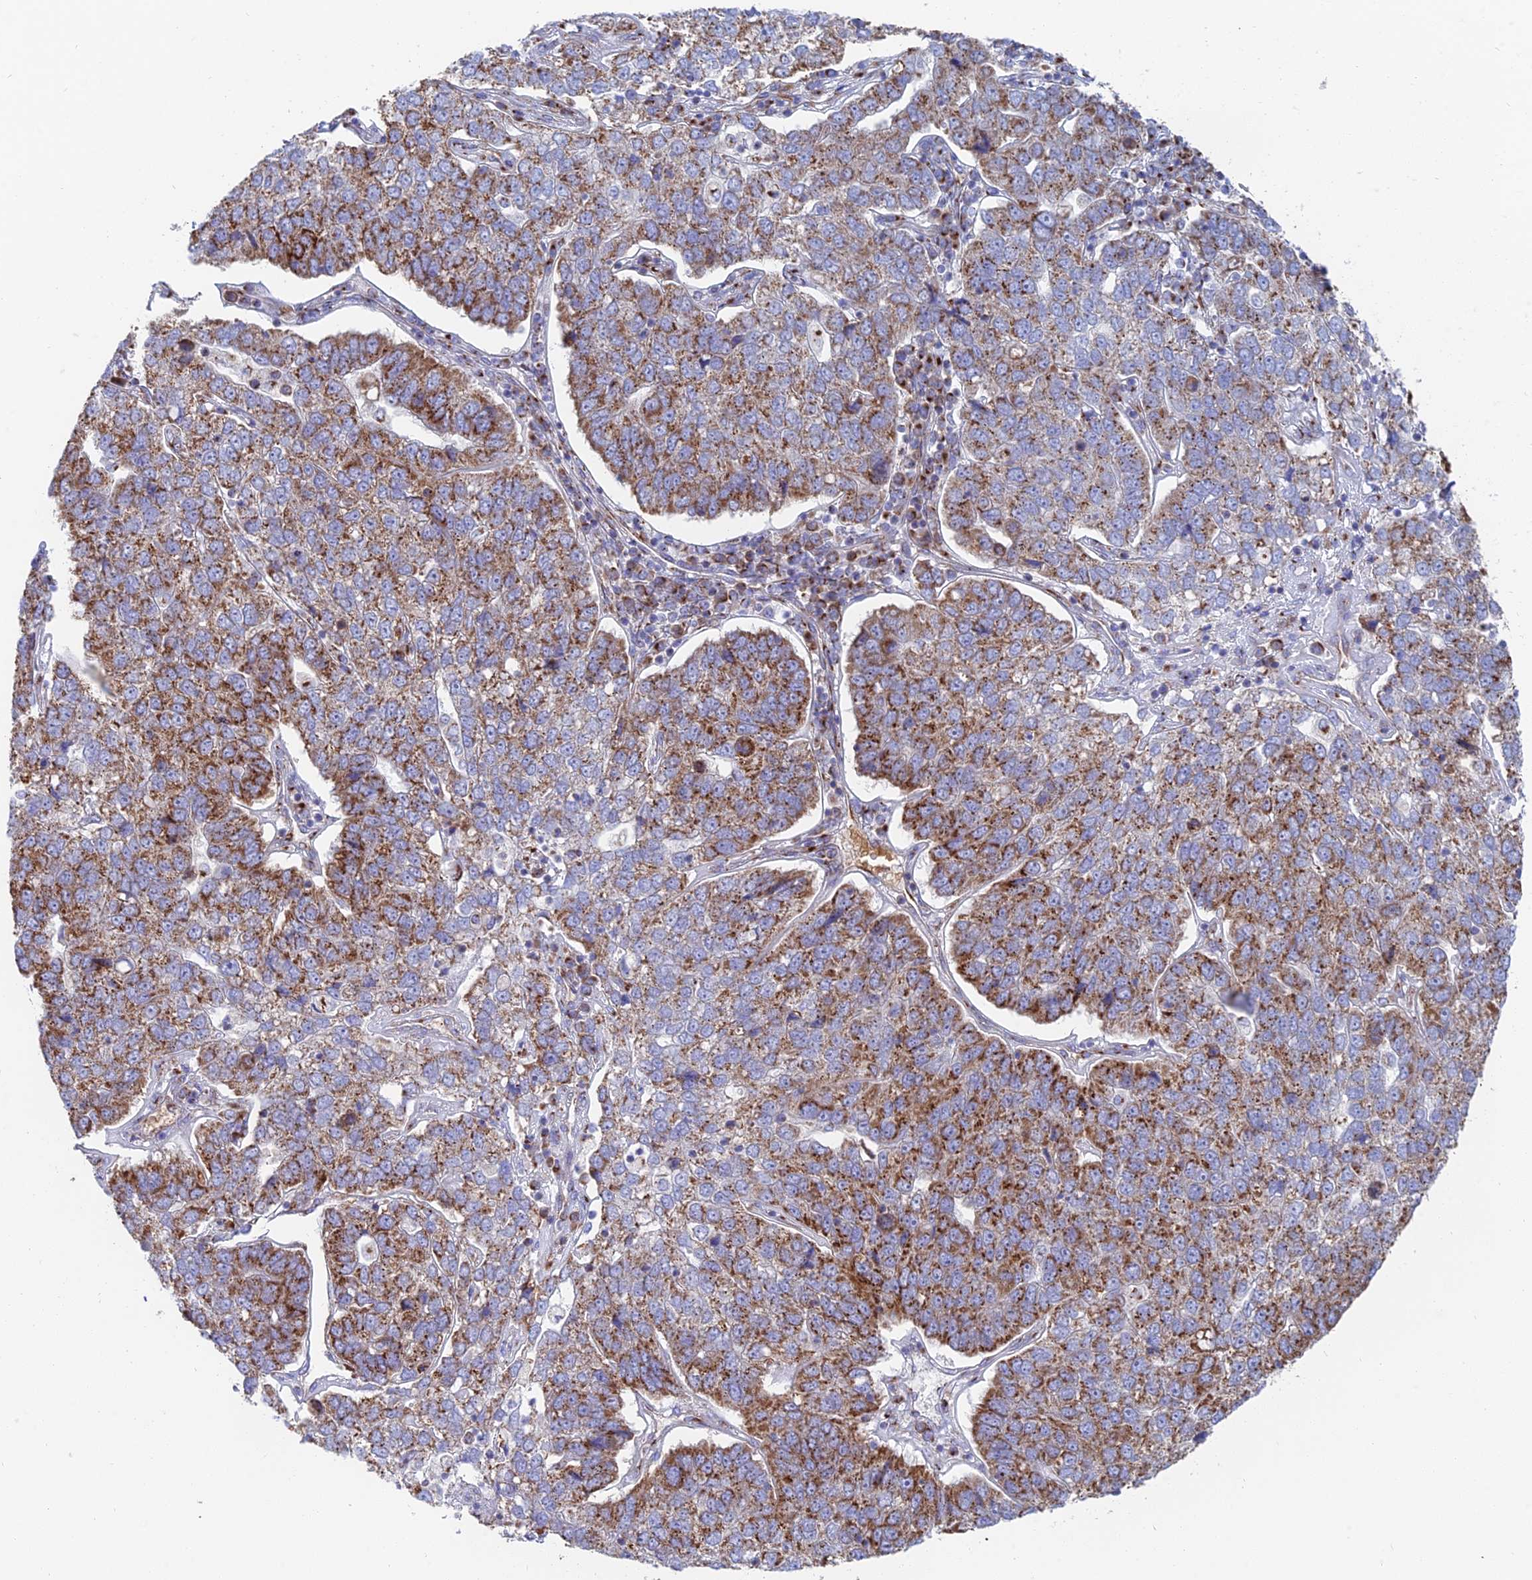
{"staining": {"intensity": "moderate", "quantity": ">75%", "location": "cytoplasmic/membranous"}, "tissue": "pancreatic cancer", "cell_type": "Tumor cells", "image_type": "cancer", "snomed": [{"axis": "morphology", "description": "Adenocarcinoma, NOS"}, {"axis": "topography", "description": "Pancreas"}], "caption": "Human pancreatic cancer stained for a protein (brown) displays moderate cytoplasmic/membranous positive expression in approximately >75% of tumor cells.", "gene": "HS2ST1", "patient": {"sex": "female", "age": 61}}